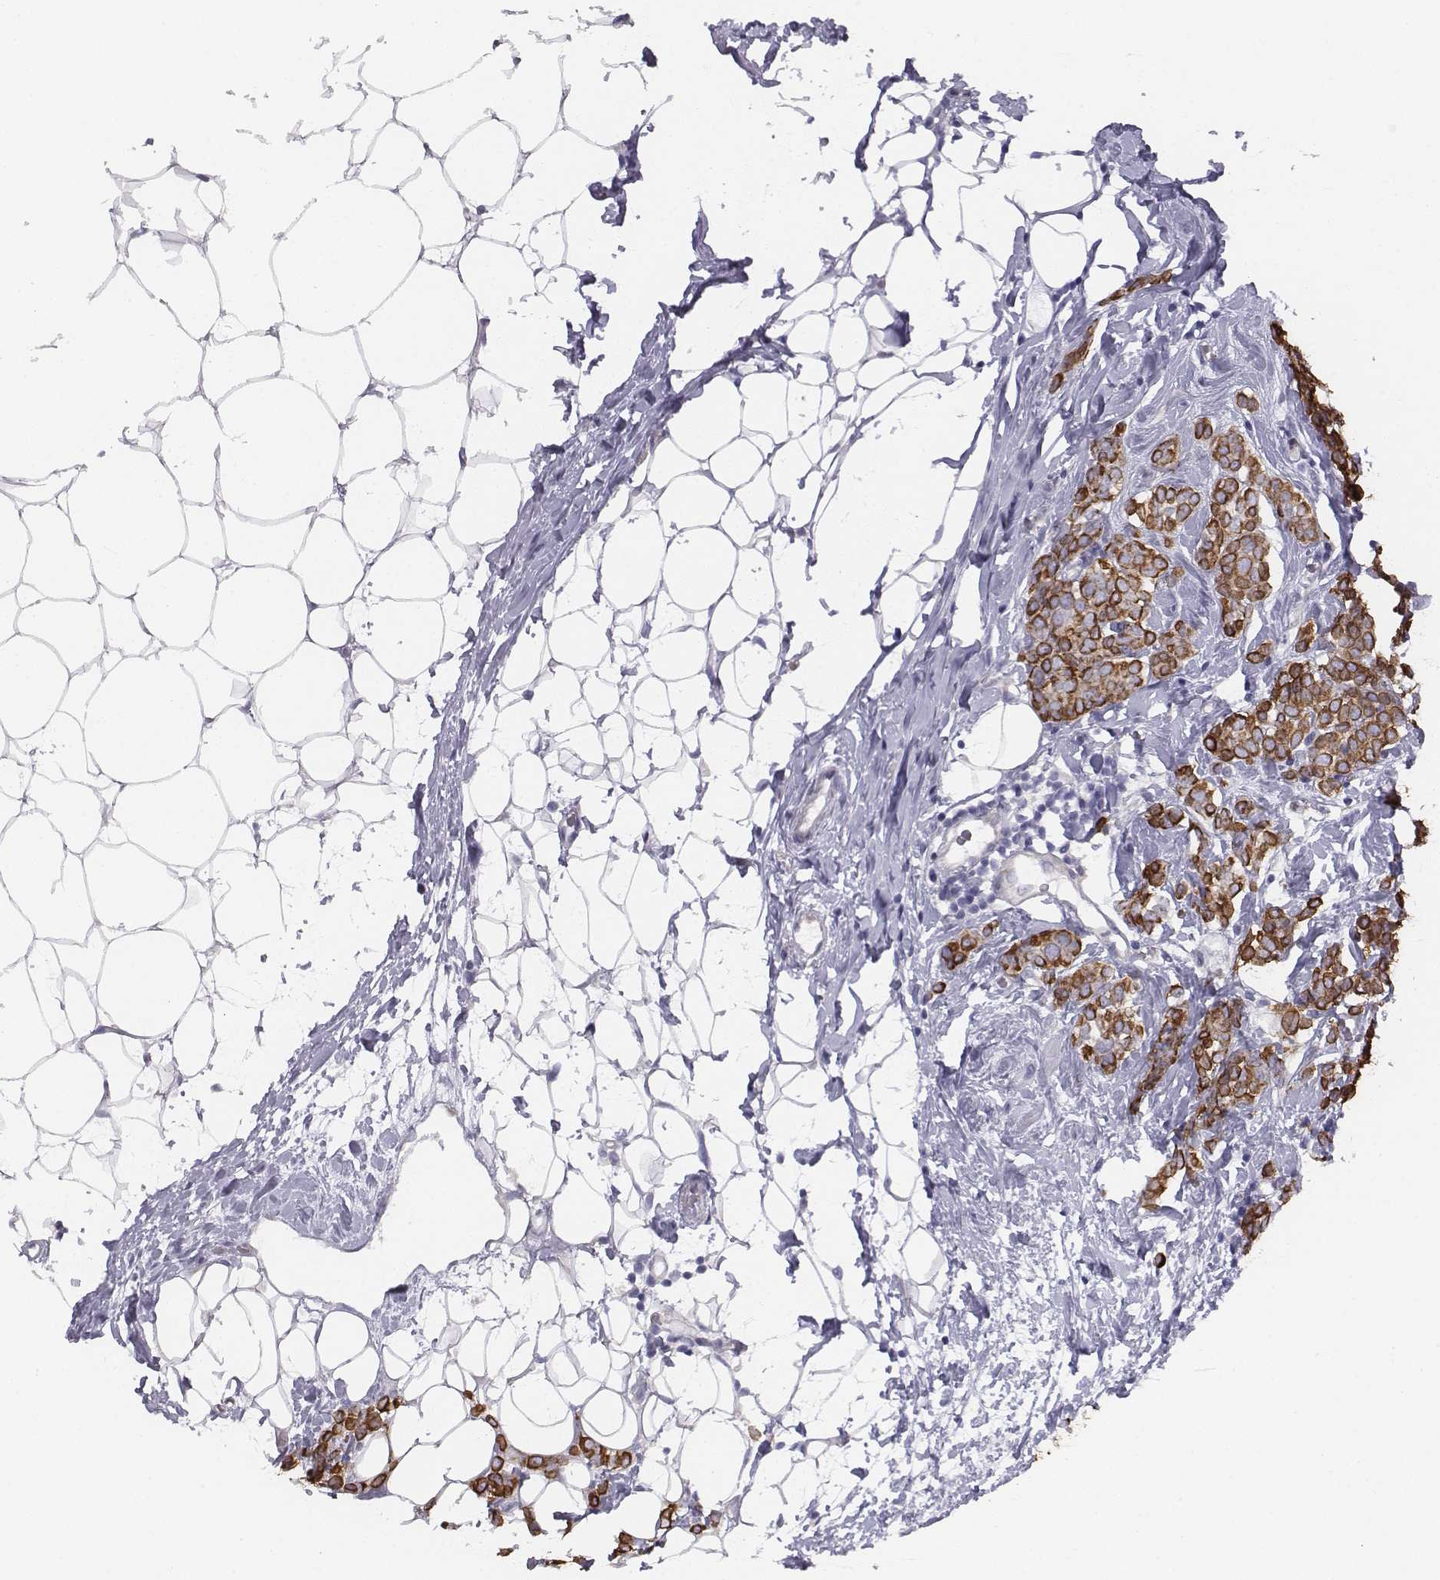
{"staining": {"intensity": "strong", "quantity": ">75%", "location": "cytoplasmic/membranous"}, "tissue": "breast cancer", "cell_type": "Tumor cells", "image_type": "cancer", "snomed": [{"axis": "morphology", "description": "Lobular carcinoma"}, {"axis": "topography", "description": "Breast"}], "caption": "A photomicrograph of lobular carcinoma (breast) stained for a protein displays strong cytoplasmic/membranous brown staining in tumor cells. (DAB (3,3'-diaminobenzidine) IHC, brown staining for protein, blue staining for nuclei).", "gene": "CHST14", "patient": {"sex": "female", "age": 49}}